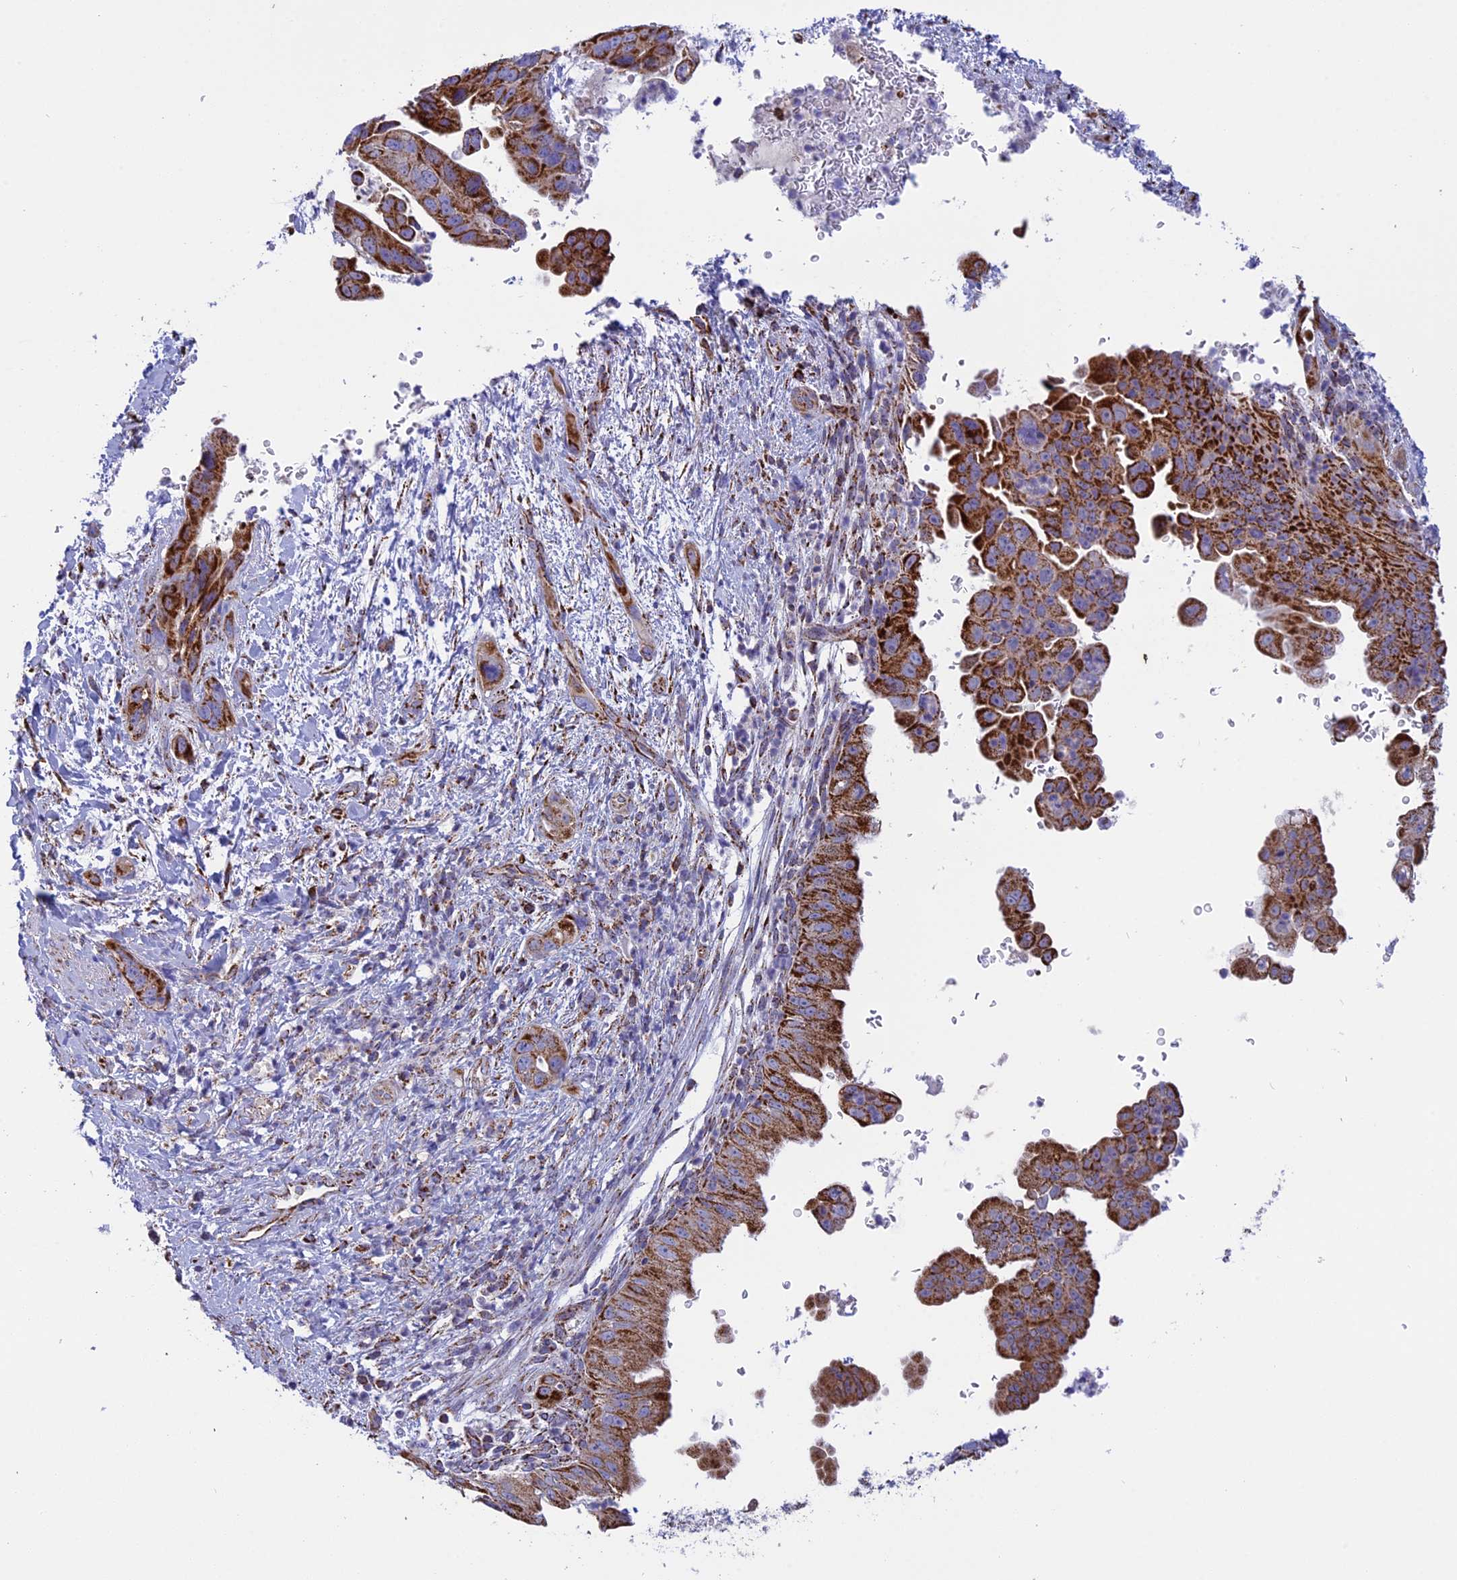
{"staining": {"intensity": "strong", "quantity": ">75%", "location": "cytoplasmic/membranous"}, "tissue": "pancreatic cancer", "cell_type": "Tumor cells", "image_type": "cancer", "snomed": [{"axis": "morphology", "description": "Adenocarcinoma, NOS"}, {"axis": "topography", "description": "Pancreas"}], "caption": "Pancreatic cancer tissue shows strong cytoplasmic/membranous expression in about >75% of tumor cells The staining was performed using DAB to visualize the protein expression in brown, while the nuclei were stained in blue with hematoxylin (Magnification: 20x).", "gene": "ISOC2", "patient": {"sex": "female", "age": 78}}